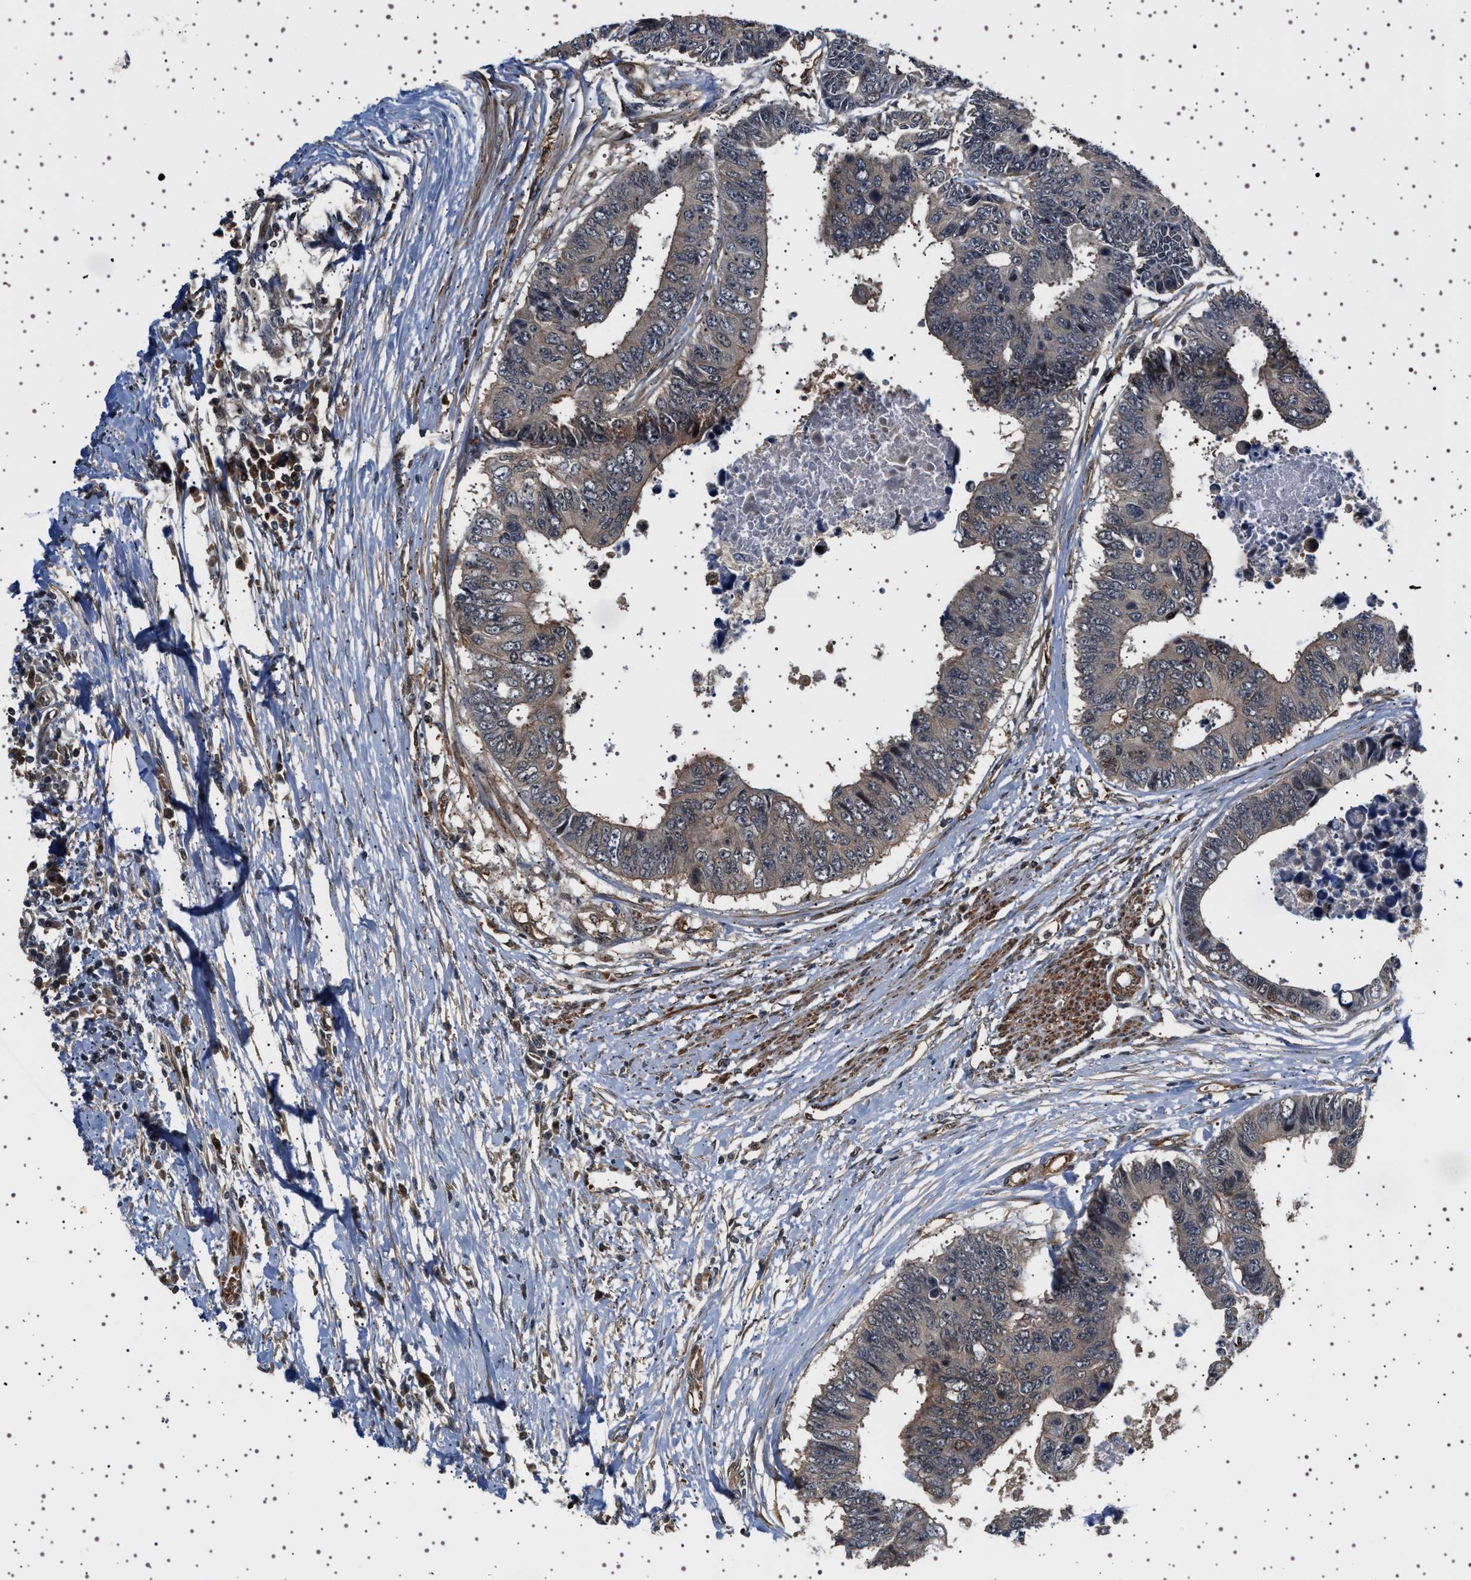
{"staining": {"intensity": "weak", "quantity": "<25%", "location": "cytoplasmic/membranous"}, "tissue": "colorectal cancer", "cell_type": "Tumor cells", "image_type": "cancer", "snomed": [{"axis": "morphology", "description": "Adenocarcinoma, NOS"}, {"axis": "topography", "description": "Rectum"}], "caption": "An image of human colorectal cancer (adenocarcinoma) is negative for staining in tumor cells. (DAB (3,3'-diaminobenzidine) immunohistochemistry (IHC), high magnification).", "gene": "BAG3", "patient": {"sex": "male", "age": 84}}